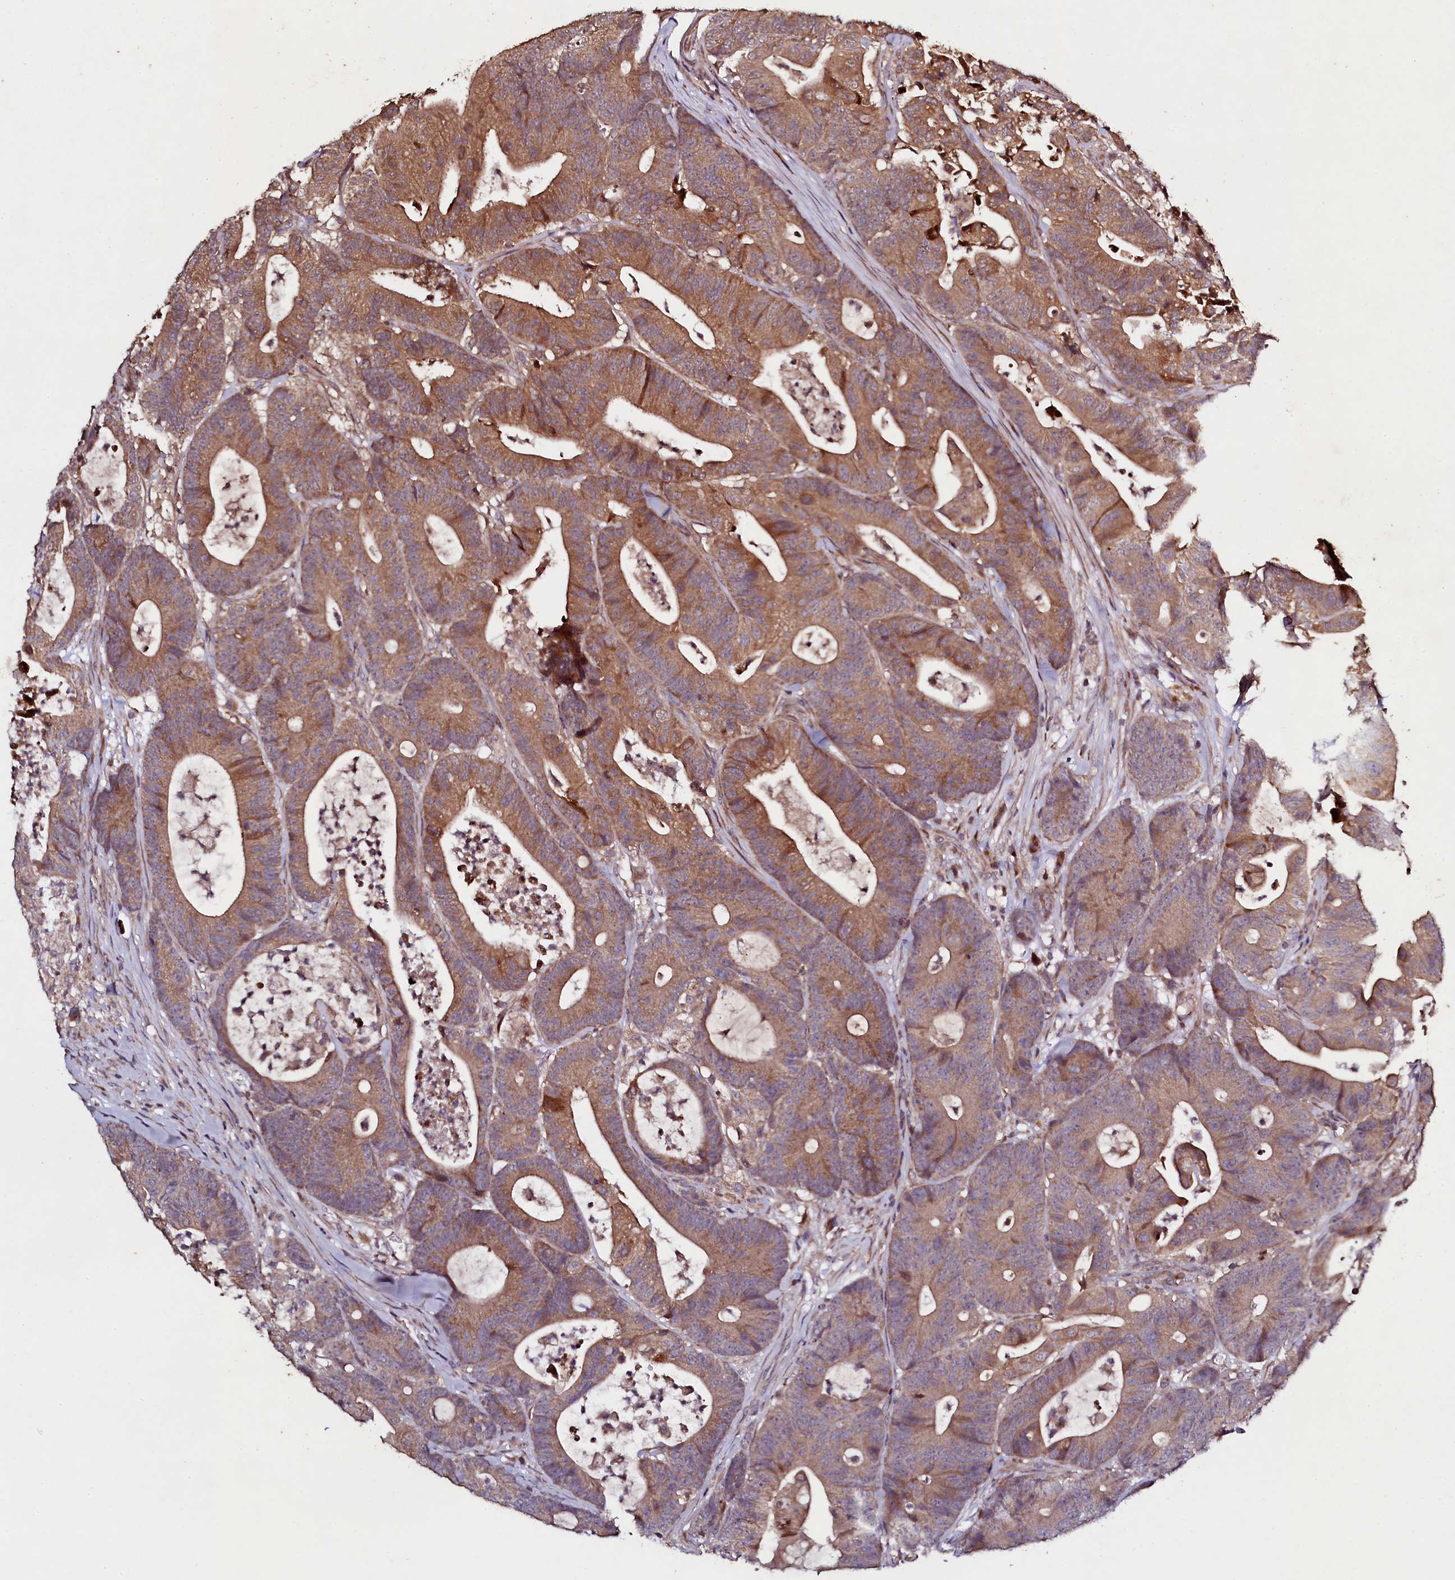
{"staining": {"intensity": "moderate", "quantity": ">75%", "location": "cytoplasmic/membranous"}, "tissue": "colorectal cancer", "cell_type": "Tumor cells", "image_type": "cancer", "snomed": [{"axis": "morphology", "description": "Adenocarcinoma, NOS"}, {"axis": "topography", "description": "Colon"}], "caption": "About >75% of tumor cells in human colorectal cancer (adenocarcinoma) display moderate cytoplasmic/membranous protein expression as visualized by brown immunohistochemical staining.", "gene": "SEC24C", "patient": {"sex": "female", "age": 84}}